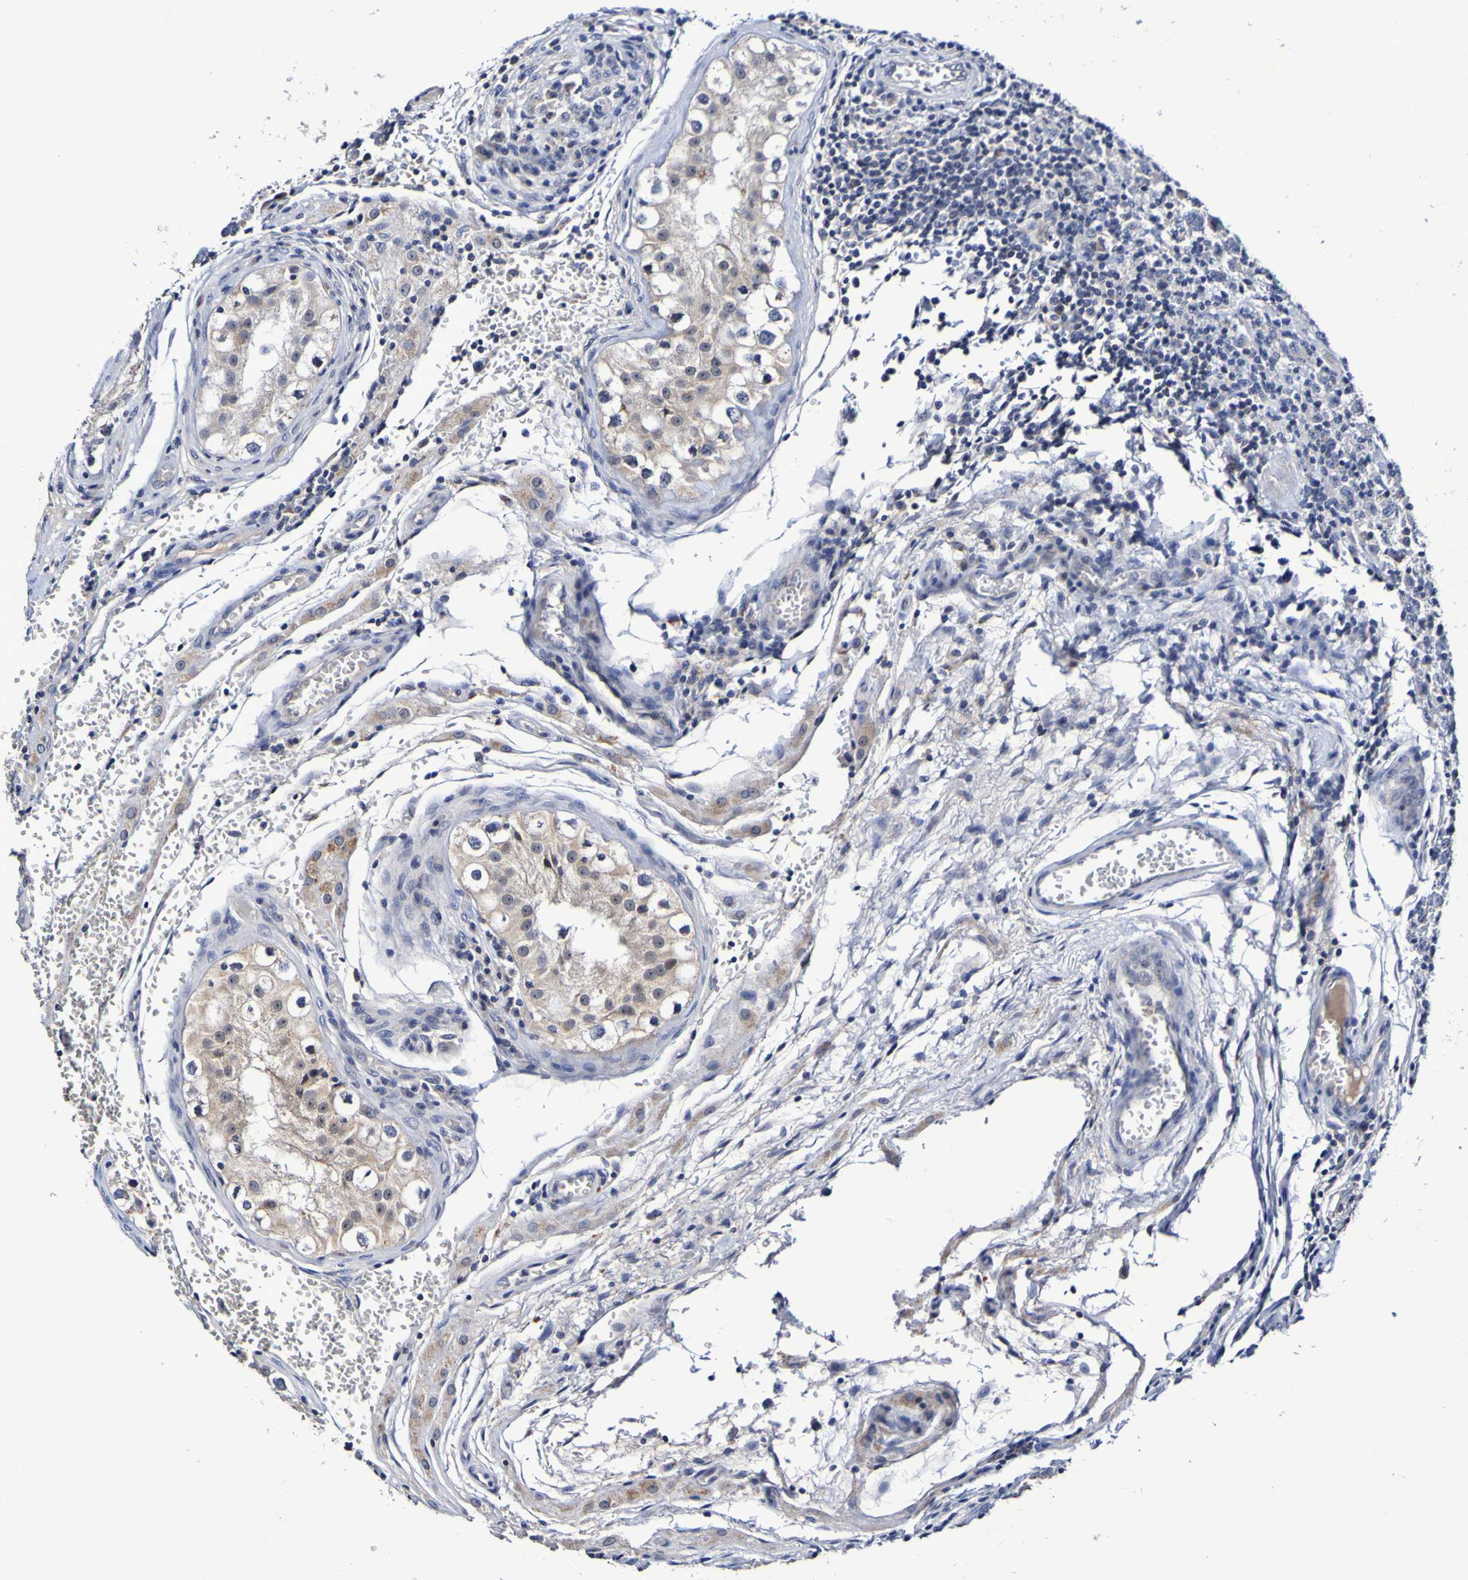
{"staining": {"intensity": "weak", "quantity": ">75%", "location": "cytoplasmic/membranous"}, "tissue": "testis cancer", "cell_type": "Tumor cells", "image_type": "cancer", "snomed": [{"axis": "morphology", "description": "Carcinoma, Embryonal, NOS"}, {"axis": "topography", "description": "Testis"}], "caption": "Brown immunohistochemical staining in embryonal carcinoma (testis) exhibits weak cytoplasmic/membranous expression in about >75% of tumor cells. Immunohistochemistry stains the protein in brown and the nuclei are stained blue.", "gene": "PTP4A2", "patient": {"sex": "male", "age": 21}}